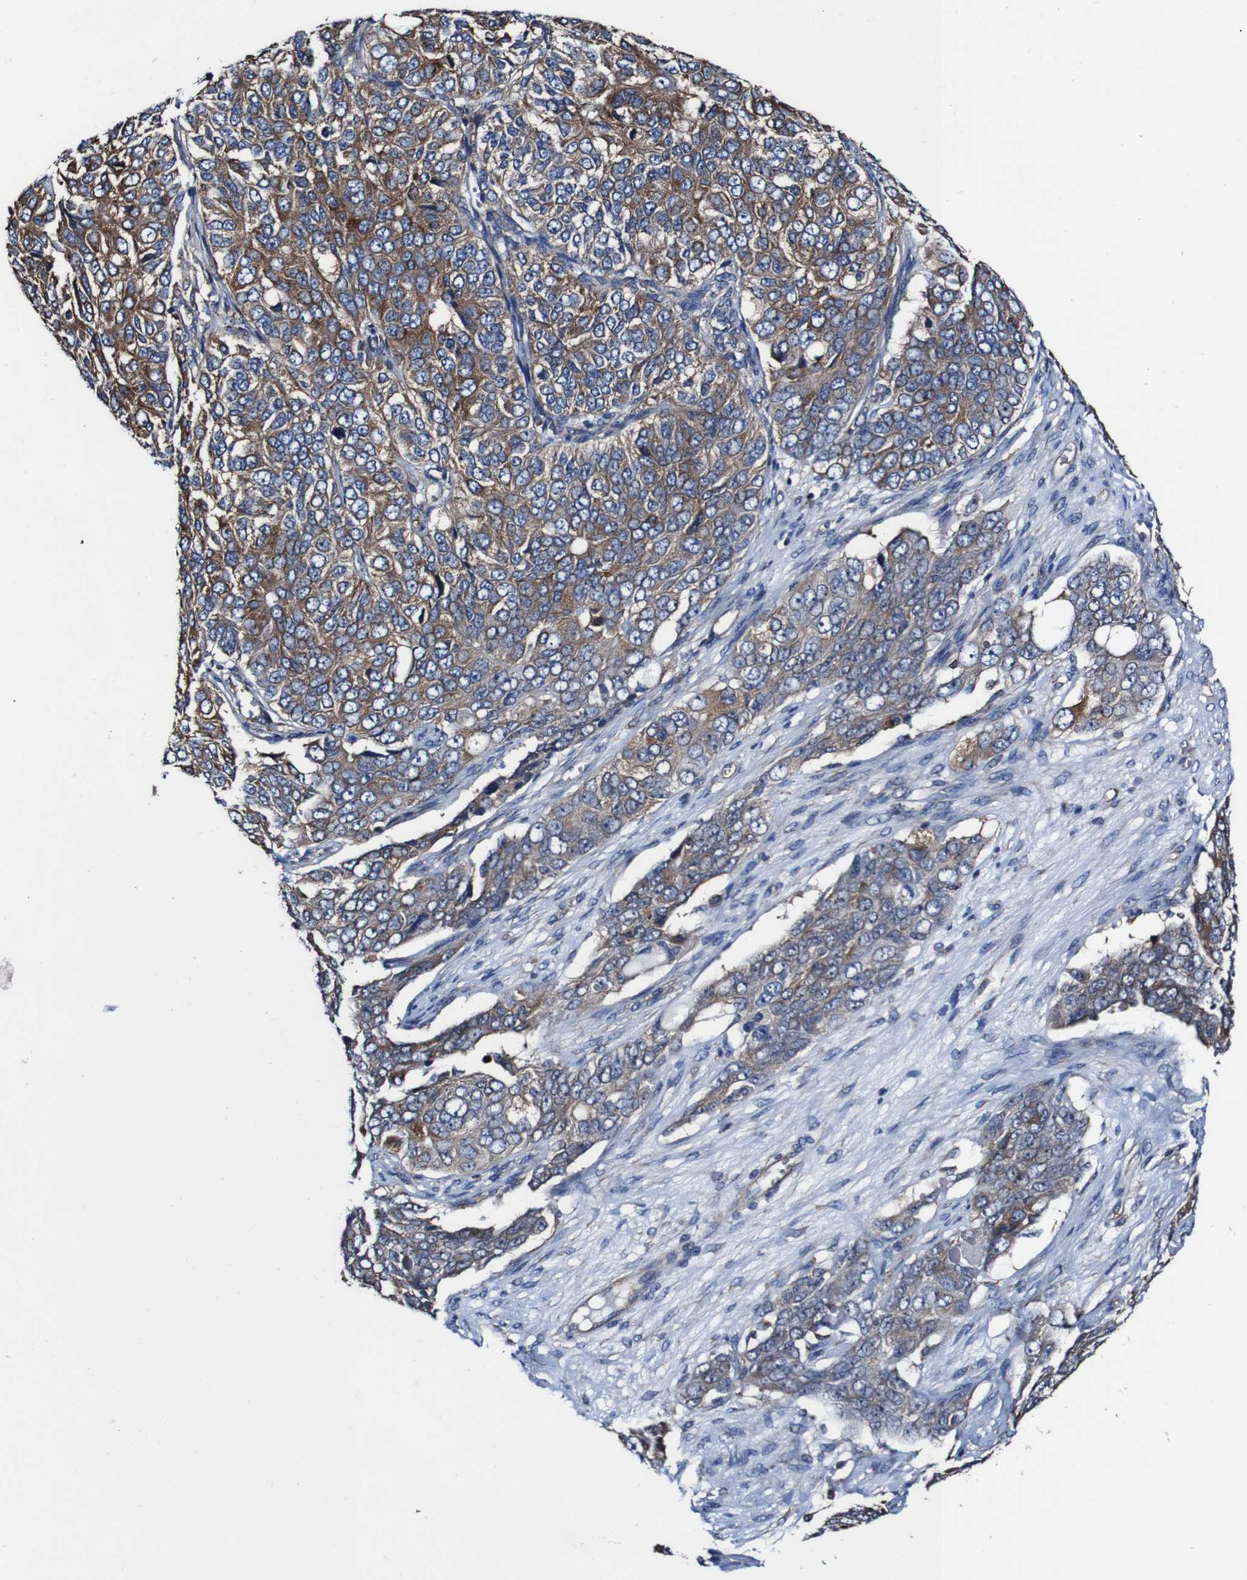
{"staining": {"intensity": "moderate", "quantity": ">75%", "location": "cytoplasmic/membranous"}, "tissue": "ovarian cancer", "cell_type": "Tumor cells", "image_type": "cancer", "snomed": [{"axis": "morphology", "description": "Carcinoma, endometroid"}, {"axis": "topography", "description": "Ovary"}], "caption": "Ovarian cancer (endometroid carcinoma) stained with DAB immunohistochemistry (IHC) displays medium levels of moderate cytoplasmic/membranous expression in approximately >75% of tumor cells.", "gene": "CSF1R", "patient": {"sex": "female", "age": 51}}